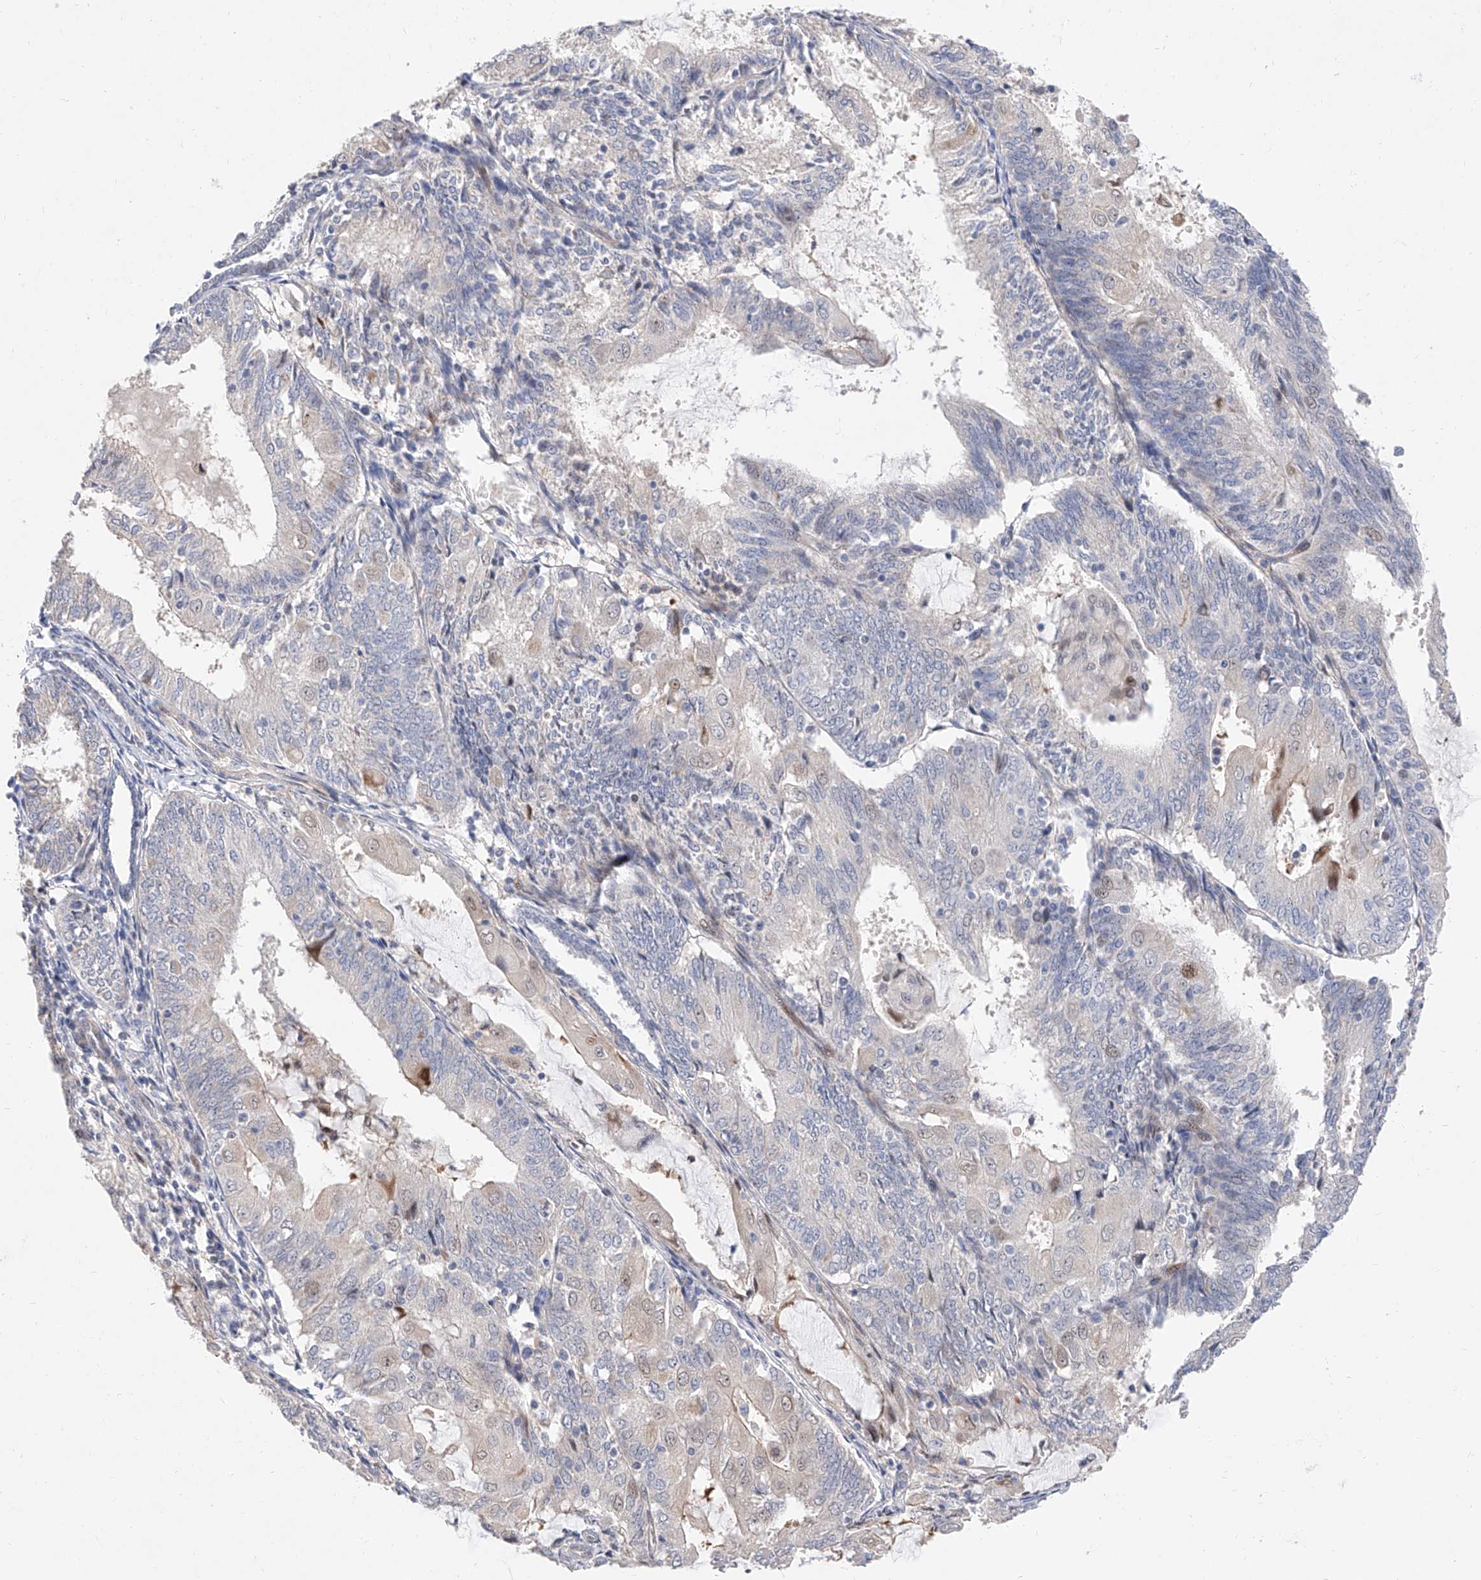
{"staining": {"intensity": "negative", "quantity": "none", "location": "none"}, "tissue": "endometrial cancer", "cell_type": "Tumor cells", "image_type": "cancer", "snomed": [{"axis": "morphology", "description": "Adenocarcinoma, NOS"}, {"axis": "topography", "description": "Endometrium"}], "caption": "This is a micrograph of immunohistochemistry staining of endometrial adenocarcinoma, which shows no expression in tumor cells. (Stains: DAB (3,3'-diaminobenzidine) immunohistochemistry (IHC) with hematoxylin counter stain, Microscopy: brightfield microscopy at high magnification).", "gene": "FUCA2", "patient": {"sex": "female", "age": 81}}